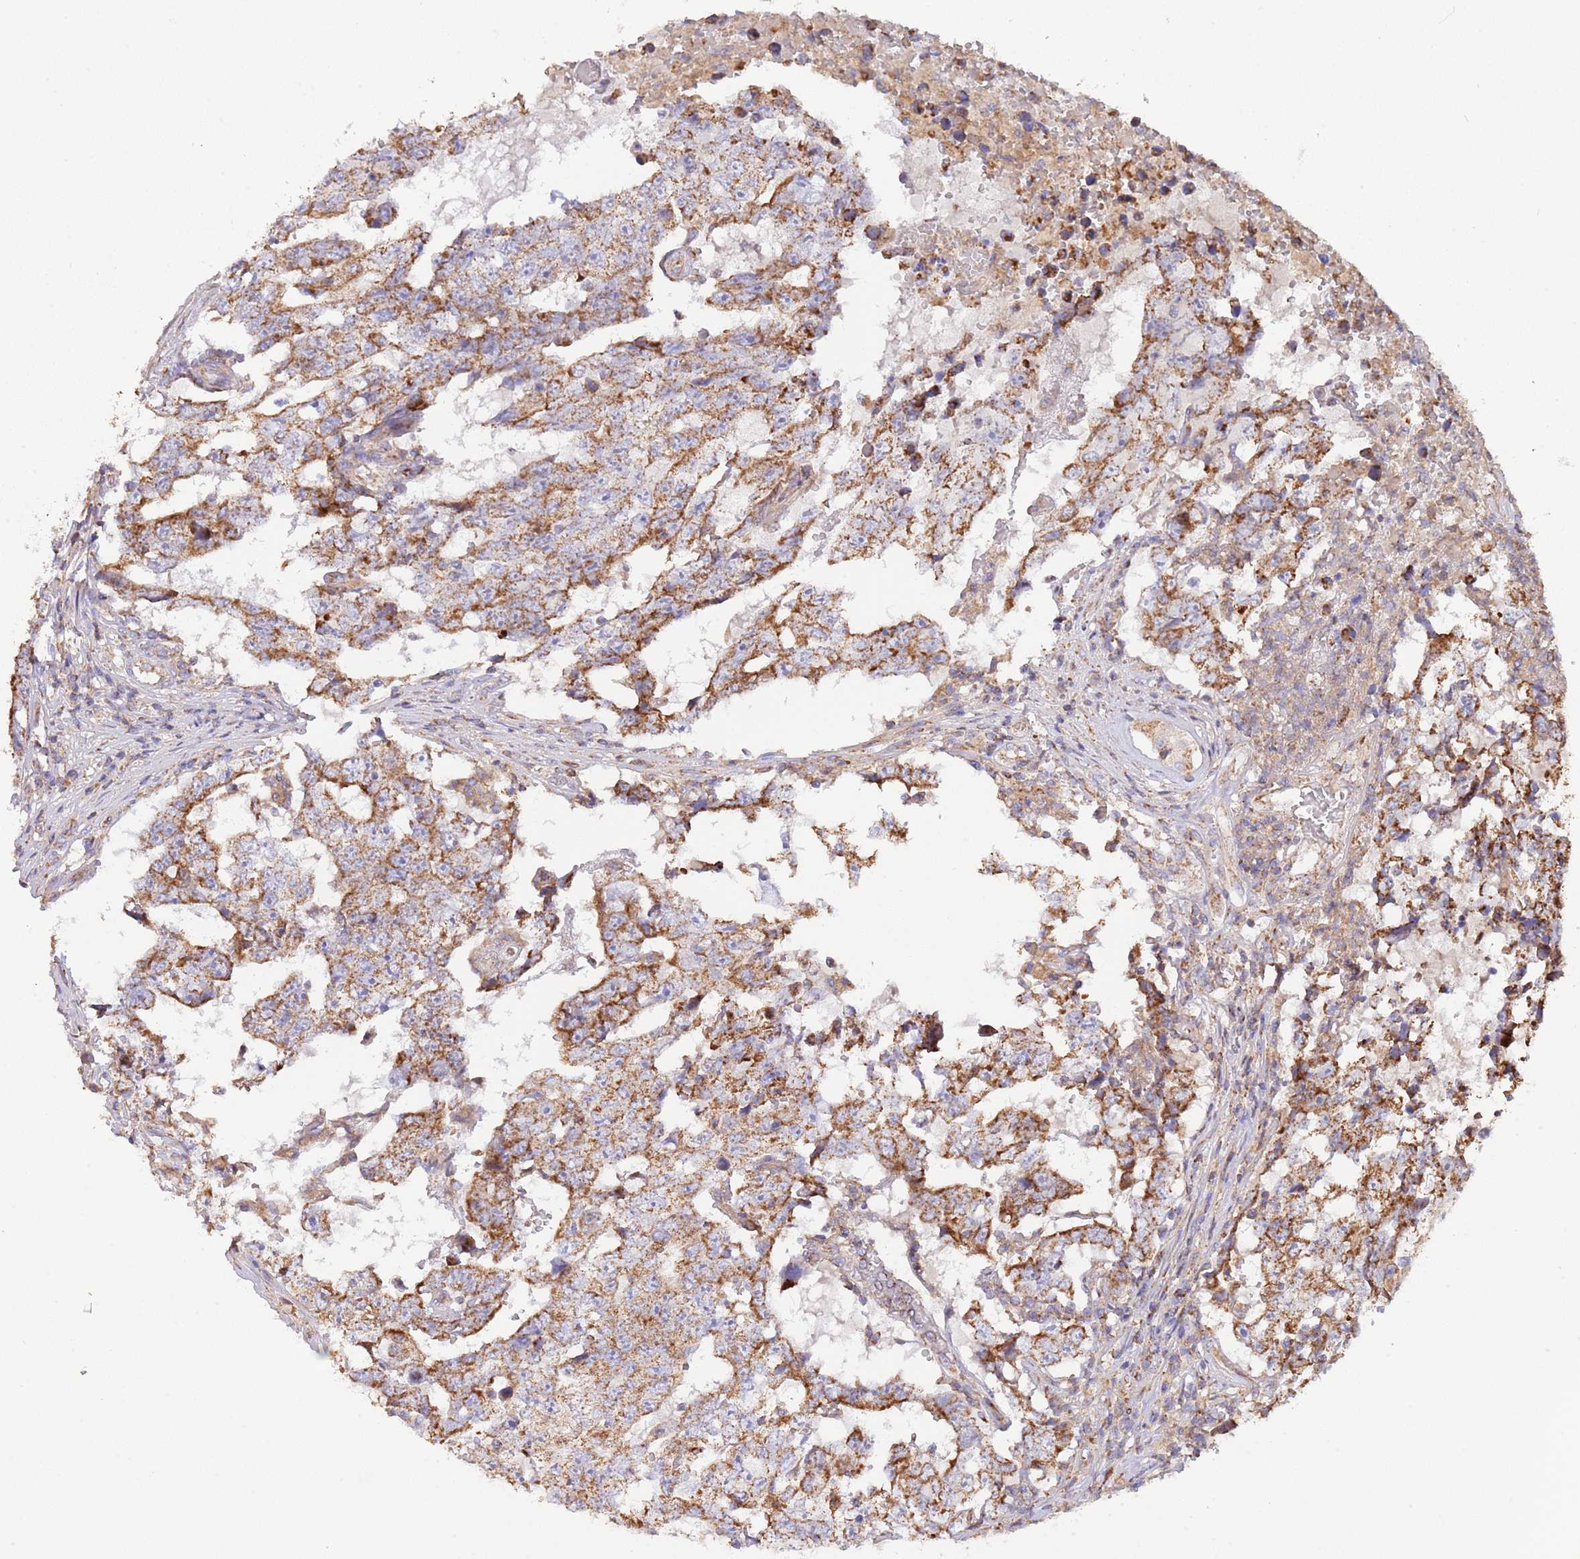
{"staining": {"intensity": "strong", "quantity": ">75%", "location": "cytoplasmic/membranous"}, "tissue": "testis cancer", "cell_type": "Tumor cells", "image_type": "cancer", "snomed": [{"axis": "morphology", "description": "Carcinoma, Embryonal, NOS"}, {"axis": "topography", "description": "Testis"}], "caption": "A histopathology image showing strong cytoplasmic/membranous expression in approximately >75% of tumor cells in testis cancer, as visualized by brown immunohistochemical staining.", "gene": "DNAJA3", "patient": {"sex": "male", "age": 25}}